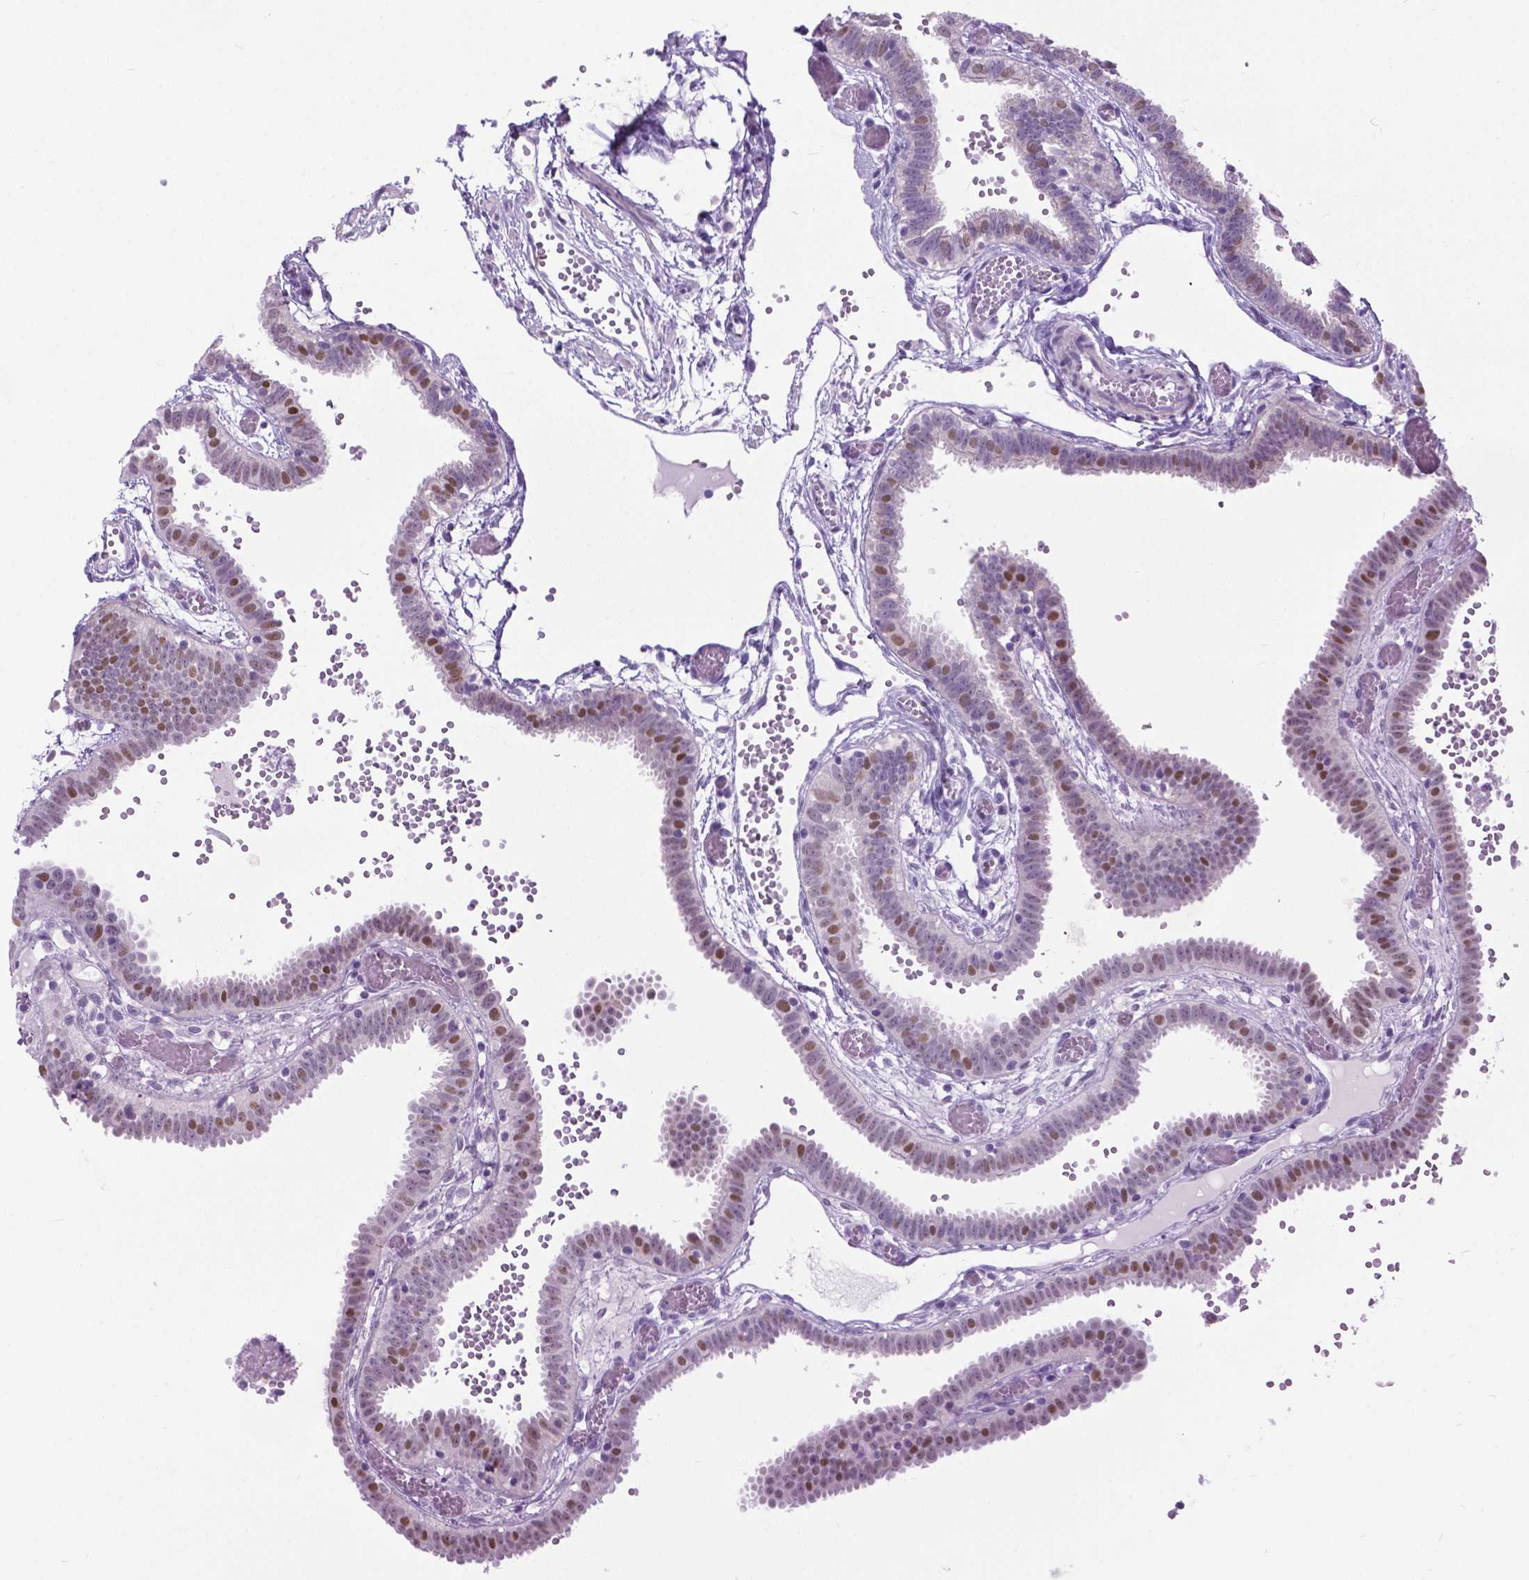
{"staining": {"intensity": "moderate", "quantity": "25%-75%", "location": "nuclear"}, "tissue": "fallopian tube", "cell_type": "Glandular cells", "image_type": "normal", "snomed": [{"axis": "morphology", "description": "Normal tissue, NOS"}, {"axis": "topography", "description": "Fallopian tube"}], "caption": "Immunohistochemistry of benign human fallopian tube shows medium levels of moderate nuclear staining in about 25%-75% of glandular cells.", "gene": "APCDD1L", "patient": {"sex": "female", "age": 37}}